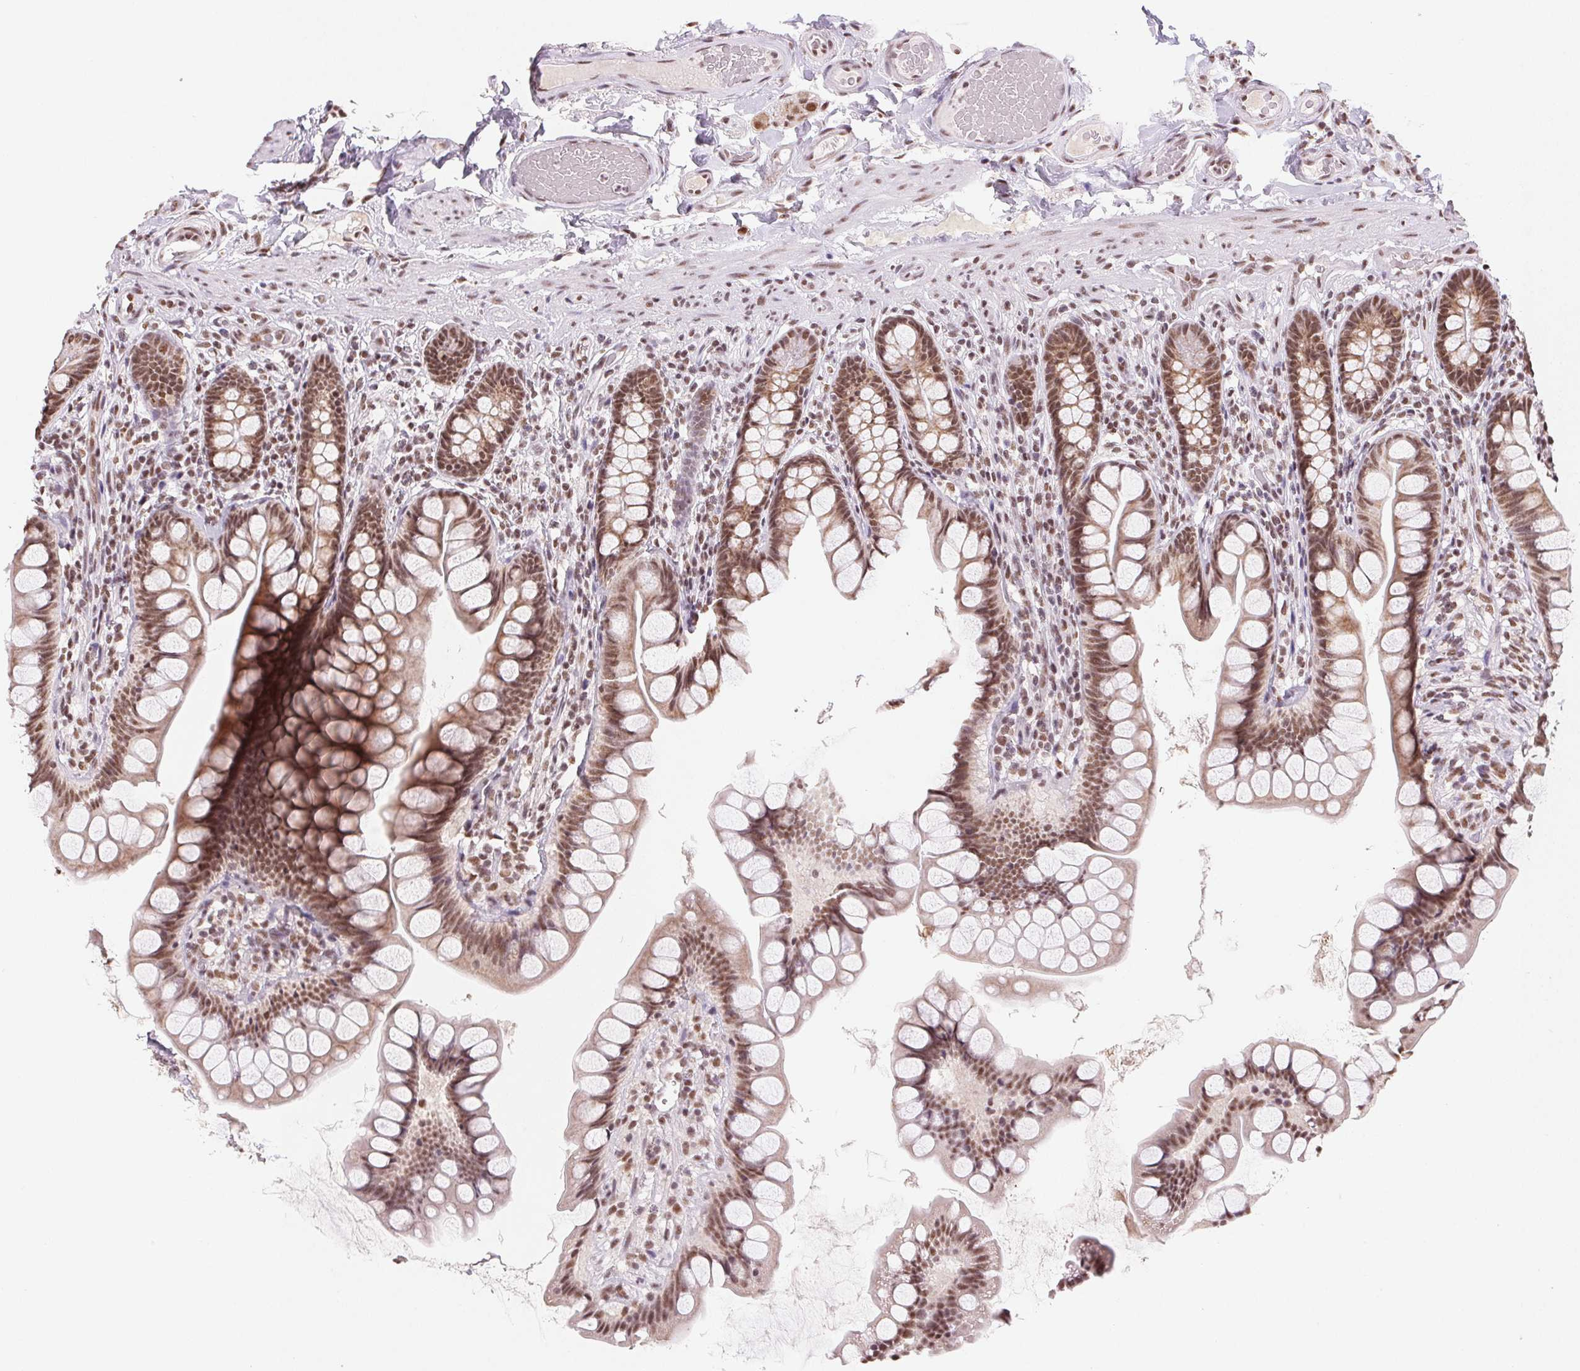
{"staining": {"intensity": "moderate", "quantity": ">75%", "location": "cytoplasmic/membranous,nuclear"}, "tissue": "small intestine", "cell_type": "Glandular cells", "image_type": "normal", "snomed": [{"axis": "morphology", "description": "Normal tissue, NOS"}, {"axis": "topography", "description": "Small intestine"}], "caption": "Brown immunohistochemical staining in normal human small intestine demonstrates moderate cytoplasmic/membranous,nuclear expression in approximately >75% of glandular cells.", "gene": "SNRPG", "patient": {"sex": "male", "age": 70}}